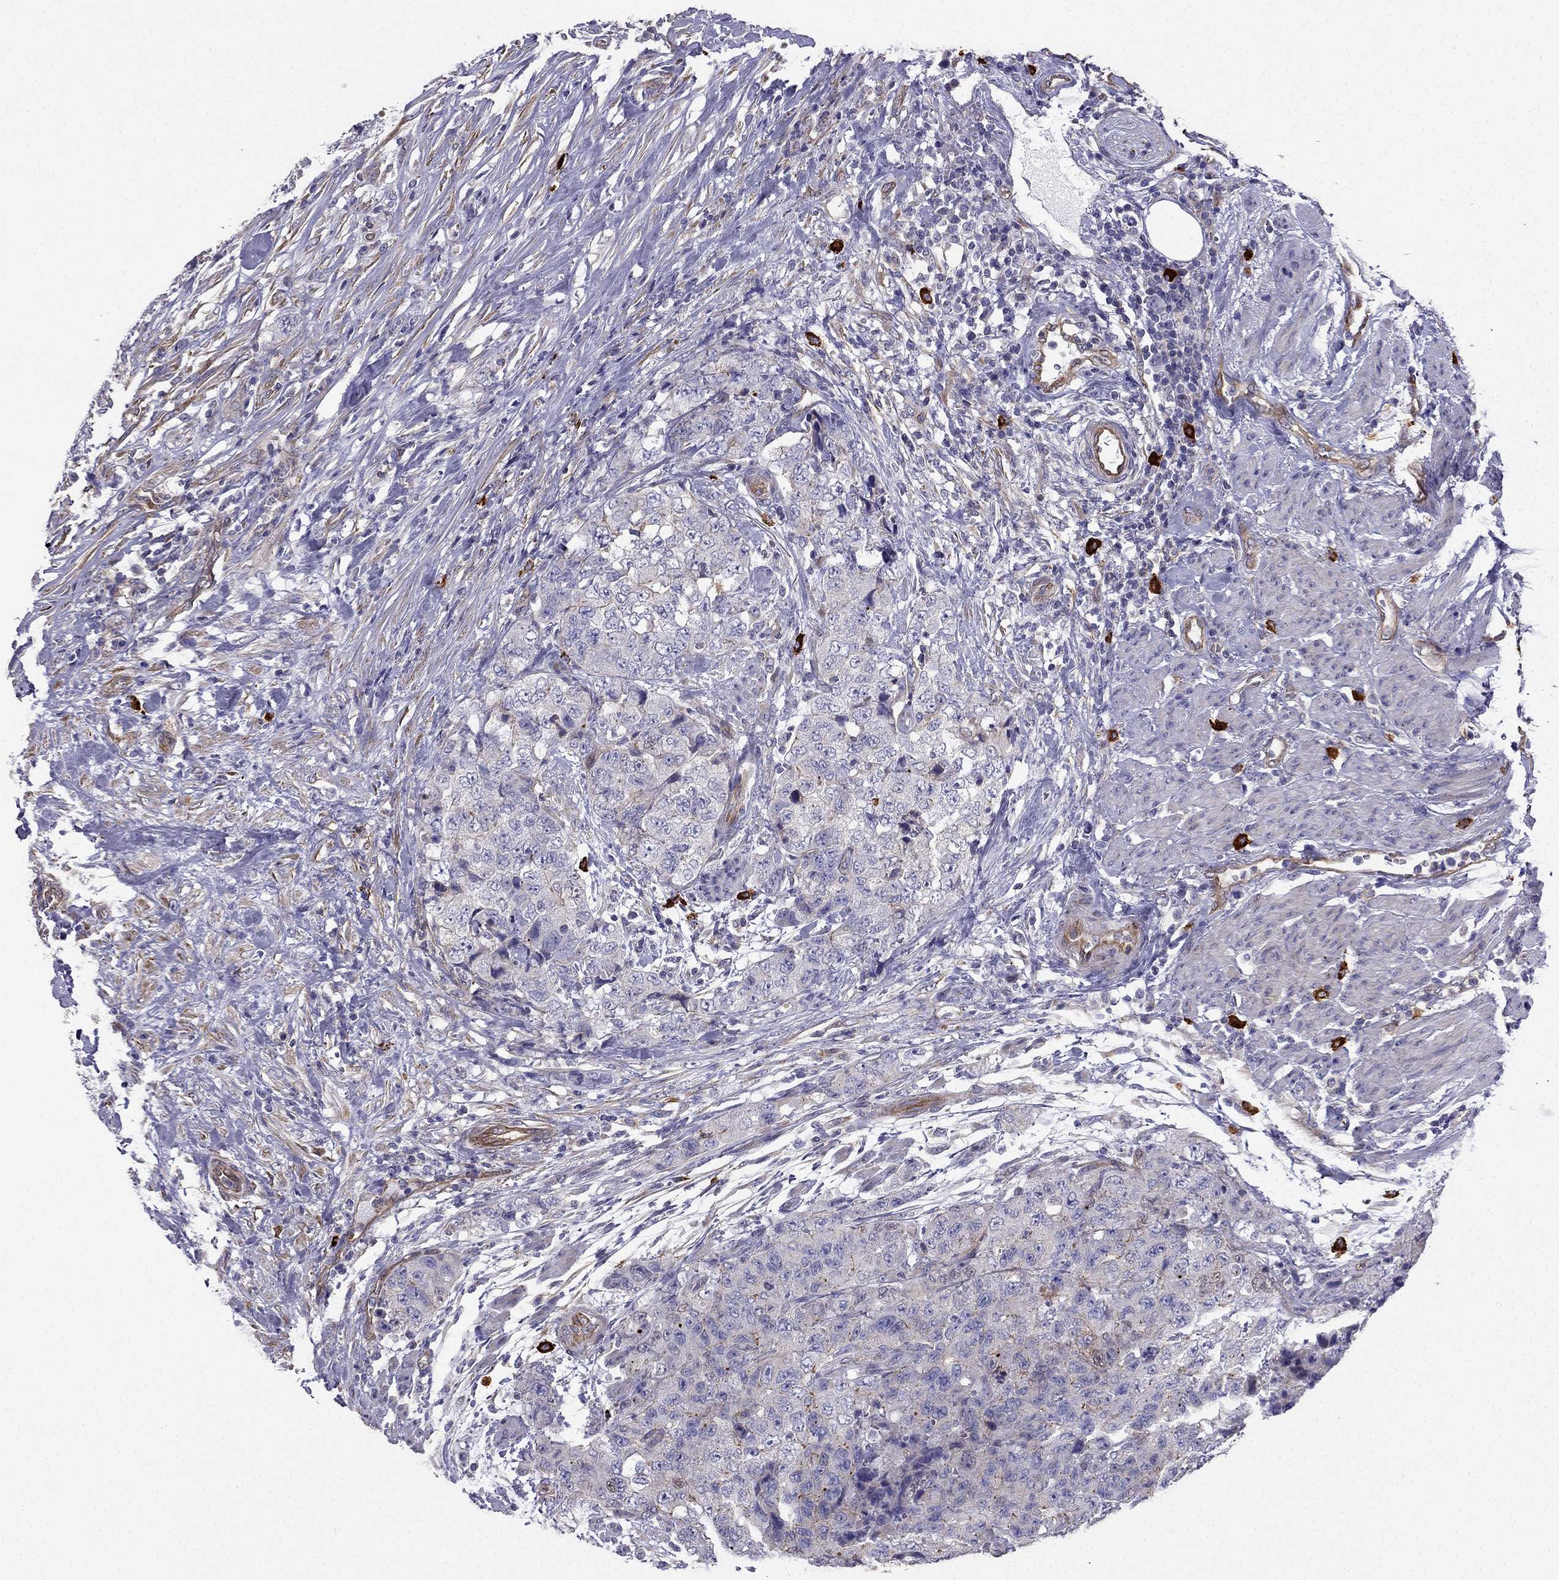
{"staining": {"intensity": "moderate", "quantity": "<25%", "location": "cytoplasmic/membranous"}, "tissue": "urothelial cancer", "cell_type": "Tumor cells", "image_type": "cancer", "snomed": [{"axis": "morphology", "description": "Urothelial carcinoma, High grade"}, {"axis": "topography", "description": "Urinary bladder"}], "caption": "Urothelial carcinoma (high-grade) stained with a brown dye demonstrates moderate cytoplasmic/membranous positive staining in about <25% of tumor cells.", "gene": "ENOX1", "patient": {"sex": "female", "age": 78}}